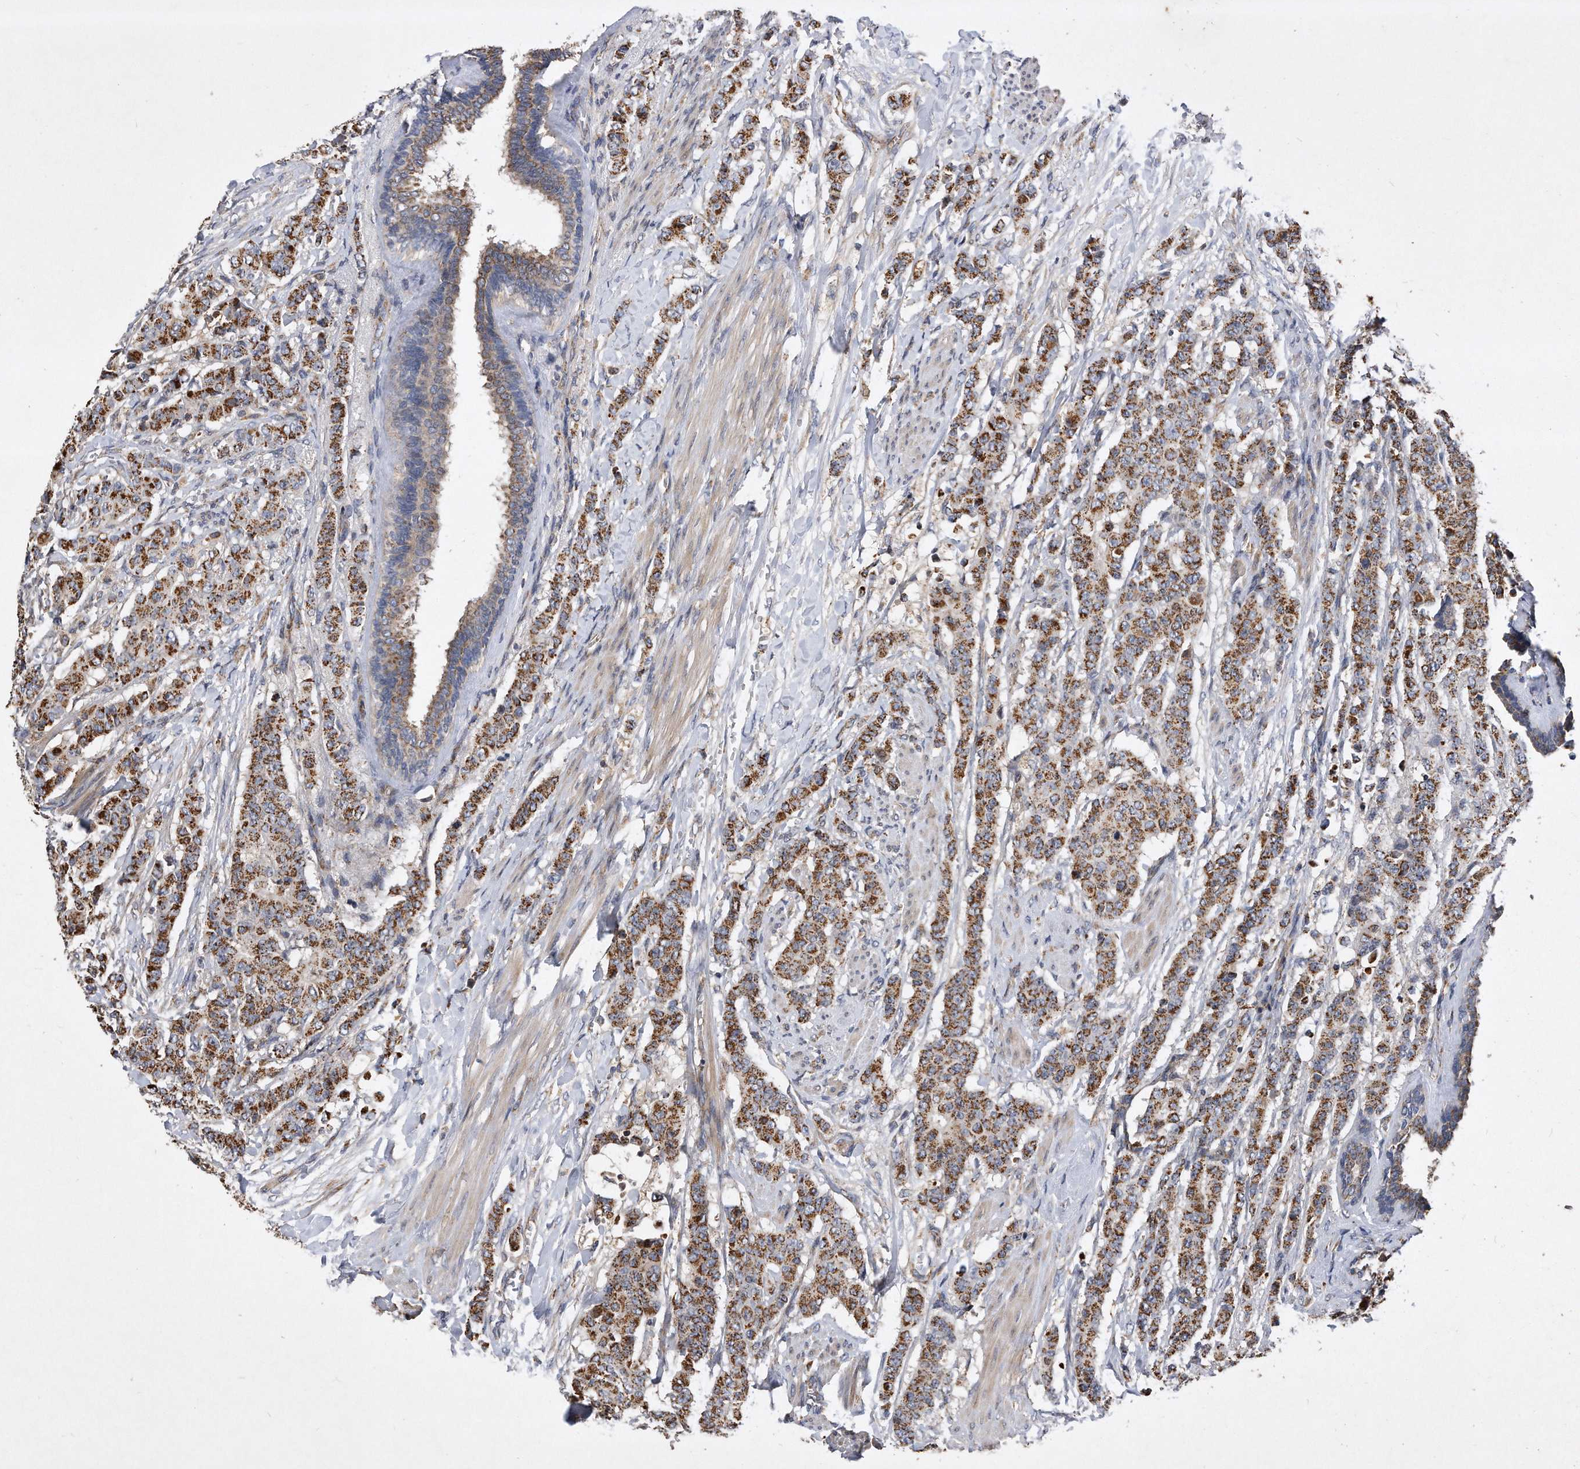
{"staining": {"intensity": "strong", "quantity": ">75%", "location": "cytoplasmic/membranous"}, "tissue": "breast cancer", "cell_type": "Tumor cells", "image_type": "cancer", "snomed": [{"axis": "morphology", "description": "Duct carcinoma"}, {"axis": "topography", "description": "Breast"}], "caption": "Tumor cells show high levels of strong cytoplasmic/membranous positivity in approximately >75% of cells in breast cancer (intraductal carcinoma). (Stains: DAB (3,3'-diaminobenzidine) in brown, nuclei in blue, Microscopy: brightfield microscopy at high magnification).", "gene": "PPP5C", "patient": {"sex": "female", "age": 40}}